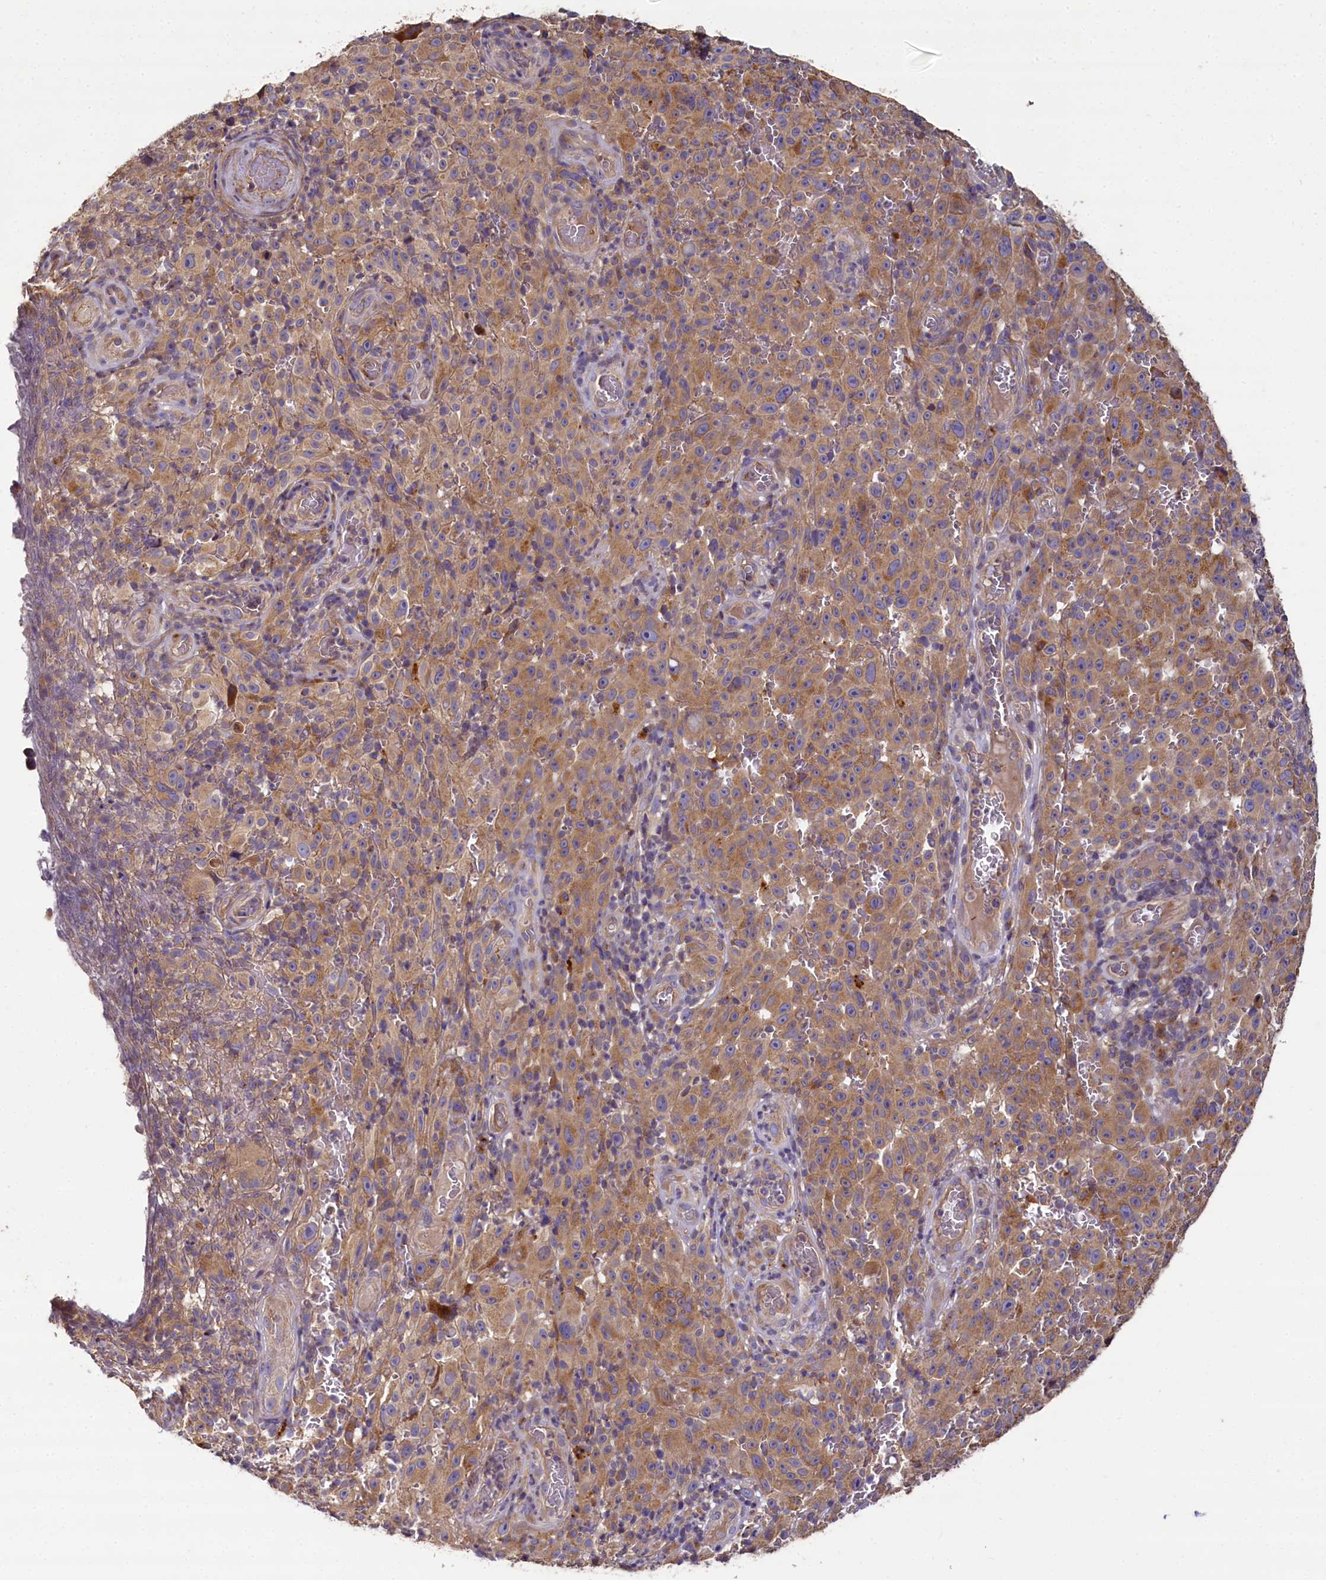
{"staining": {"intensity": "moderate", "quantity": ">75%", "location": "cytoplasmic/membranous"}, "tissue": "melanoma", "cell_type": "Tumor cells", "image_type": "cancer", "snomed": [{"axis": "morphology", "description": "Malignant melanoma, NOS"}, {"axis": "topography", "description": "Skin"}], "caption": "Moderate cytoplasmic/membranous expression is seen in approximately >75% of tumor cells in melanoma.", "gene": "SPRYD3", "patient": {"sex": "female", "age": 82}}